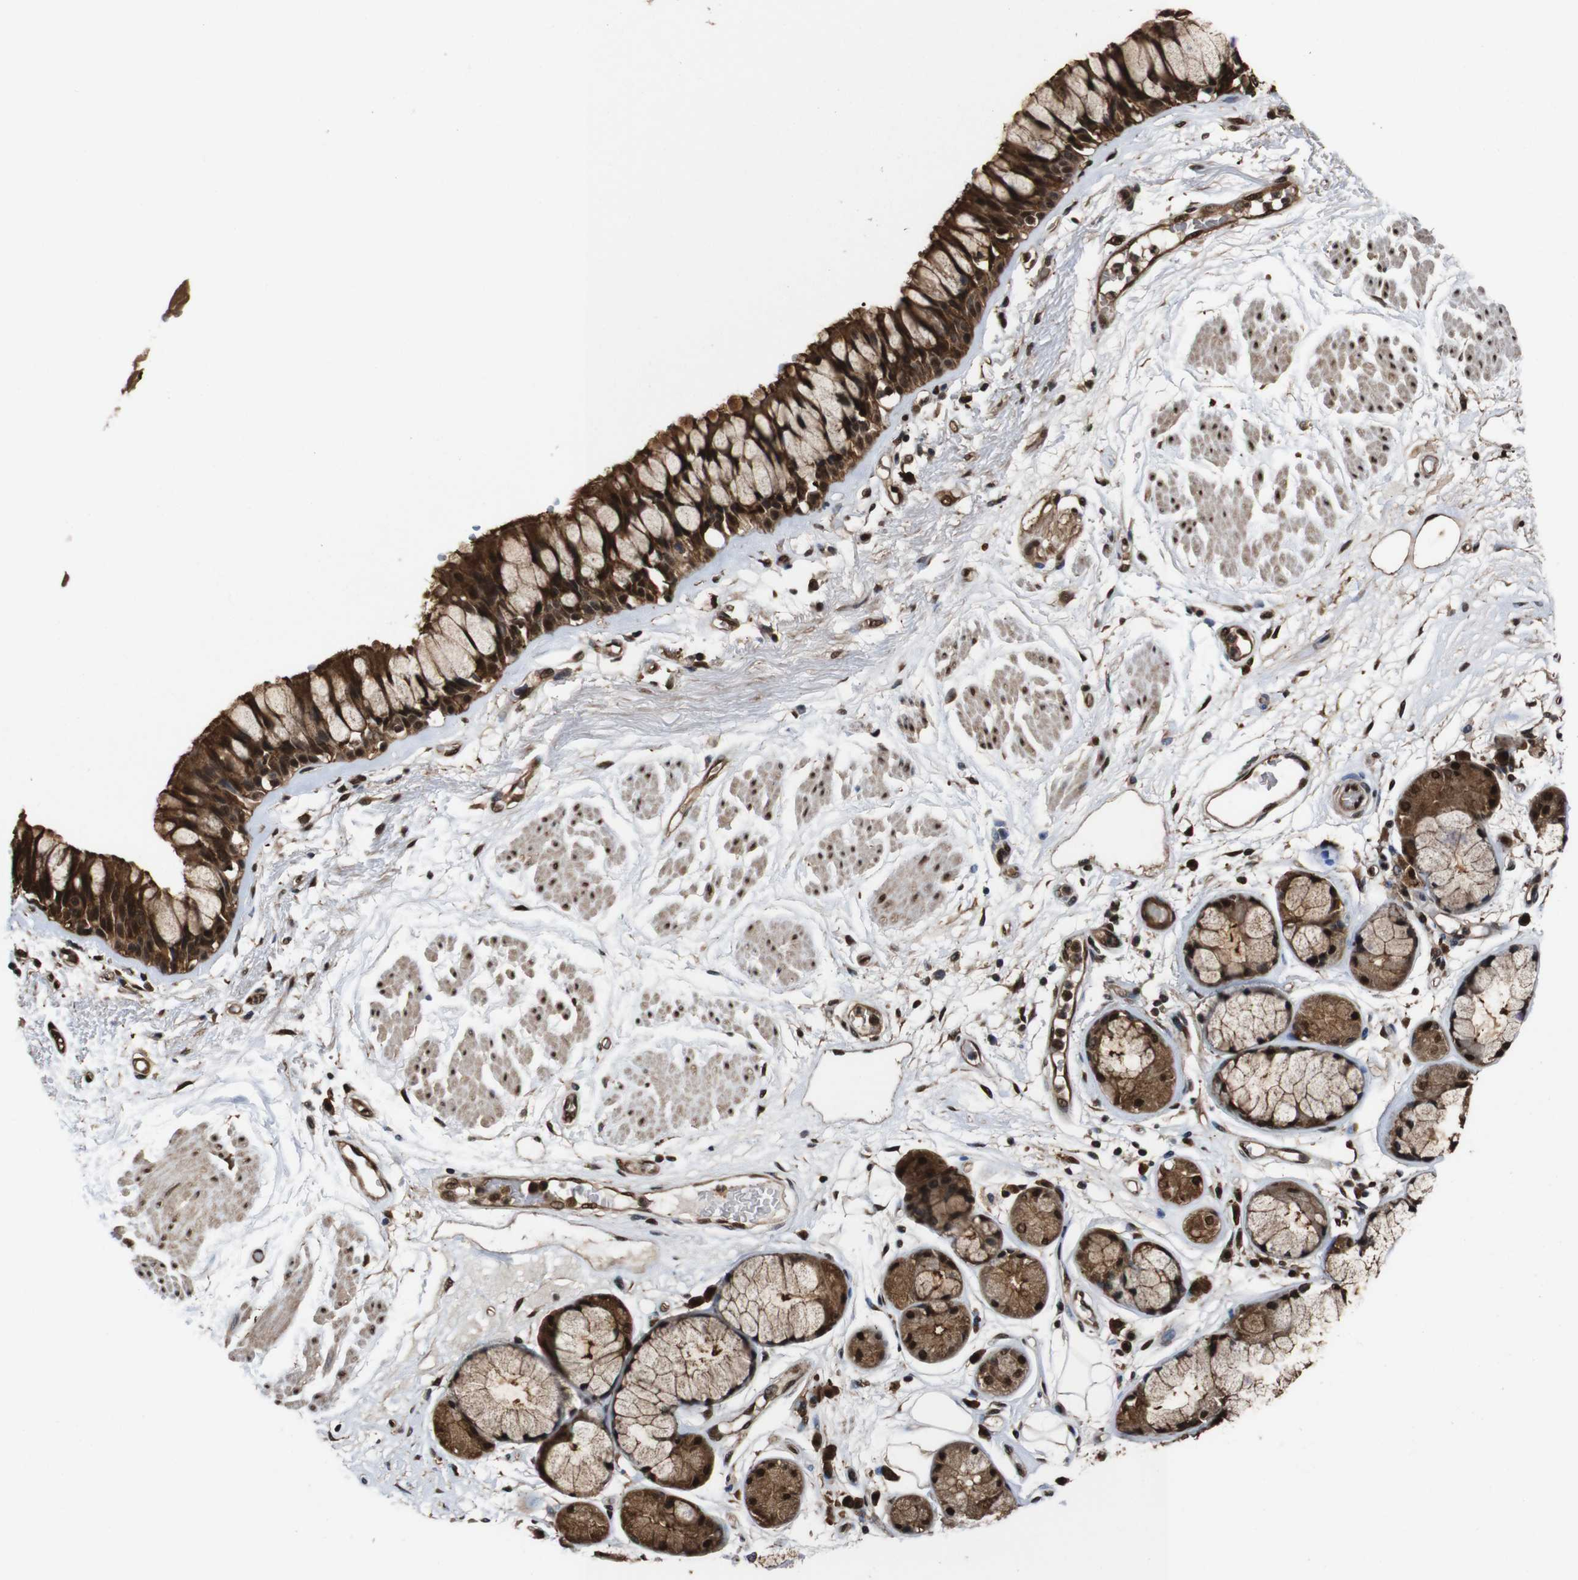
{"staining": {"intensity": "strong", "quantity": ">75%", "location": "cytoplasmic/membranous,nuclear"}, "tissue": "bronchus", "cell_type": "Respiratory epithelial cells", "image_type": "normal", "snomed": [{"axis": "morphology", "description": "Normal tissue, NOS"}, {"axis": "topography", "description": "Bronchus"}], "caption": "Bronchus stained for a protein (brown) exhibits strong cytoplasmic/membranous,nuclear positive staining in about >75% of respiratory epithelial cells.", "gene": "VCP", "patient": {"sex": "male", "age": 66}}